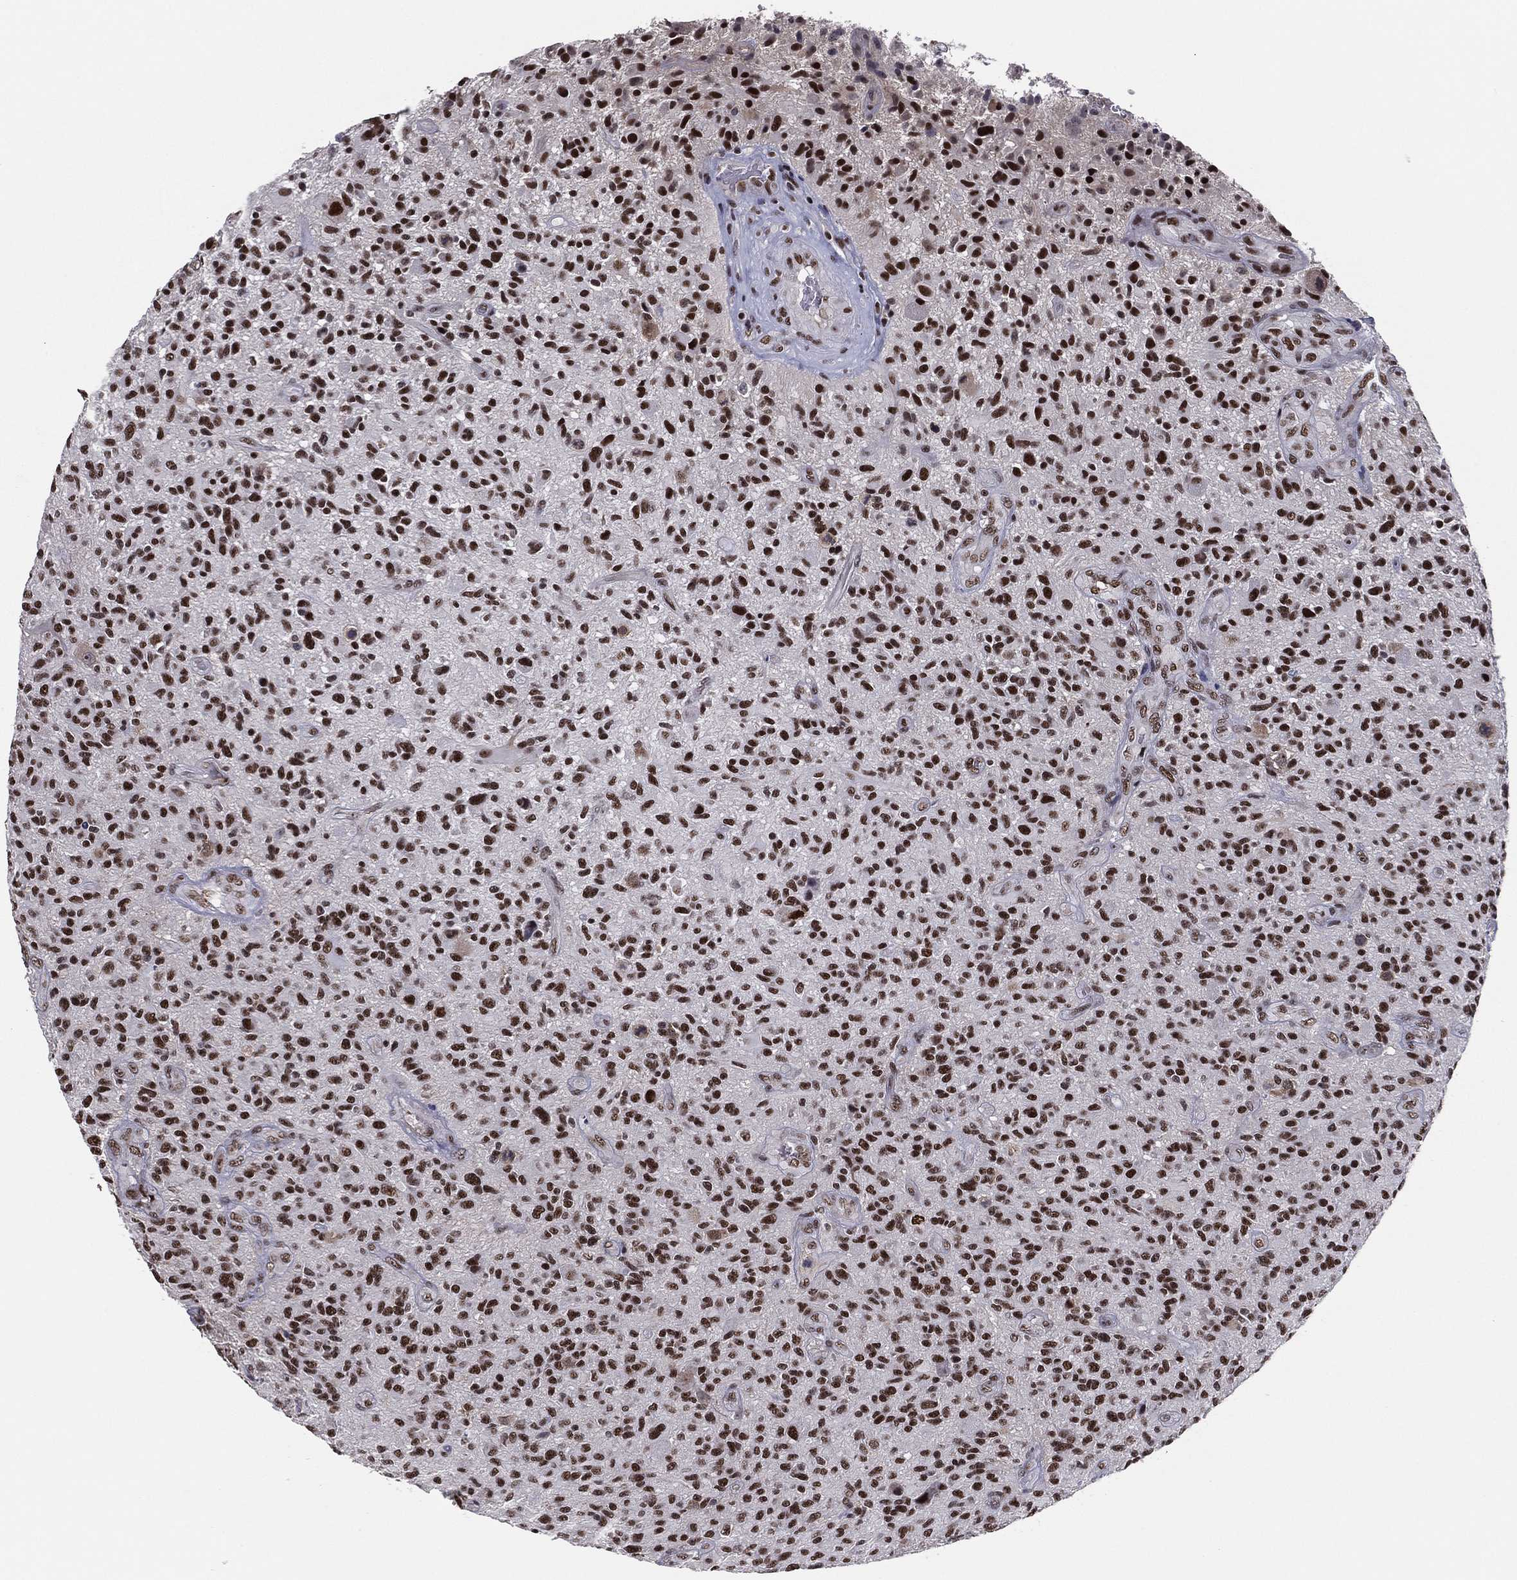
{"staining": {"intensity": "strong", "quantity": "25%-75%", "location": "nuclear"}, "tissue": "glioma", "cell_type": "Tumor cells", "image_type": "cancer", "snomed": [{"axis": "morphology", "description": "Glioma, malignant, High grade"}, {"axis": "topography", "description": "Brain"}], "caption": "Glioma stained with a protein marker reveals strong staining in tumor cells.", "gene": "GPALPP1", "patient": {"sex": "male", "age": 47}}